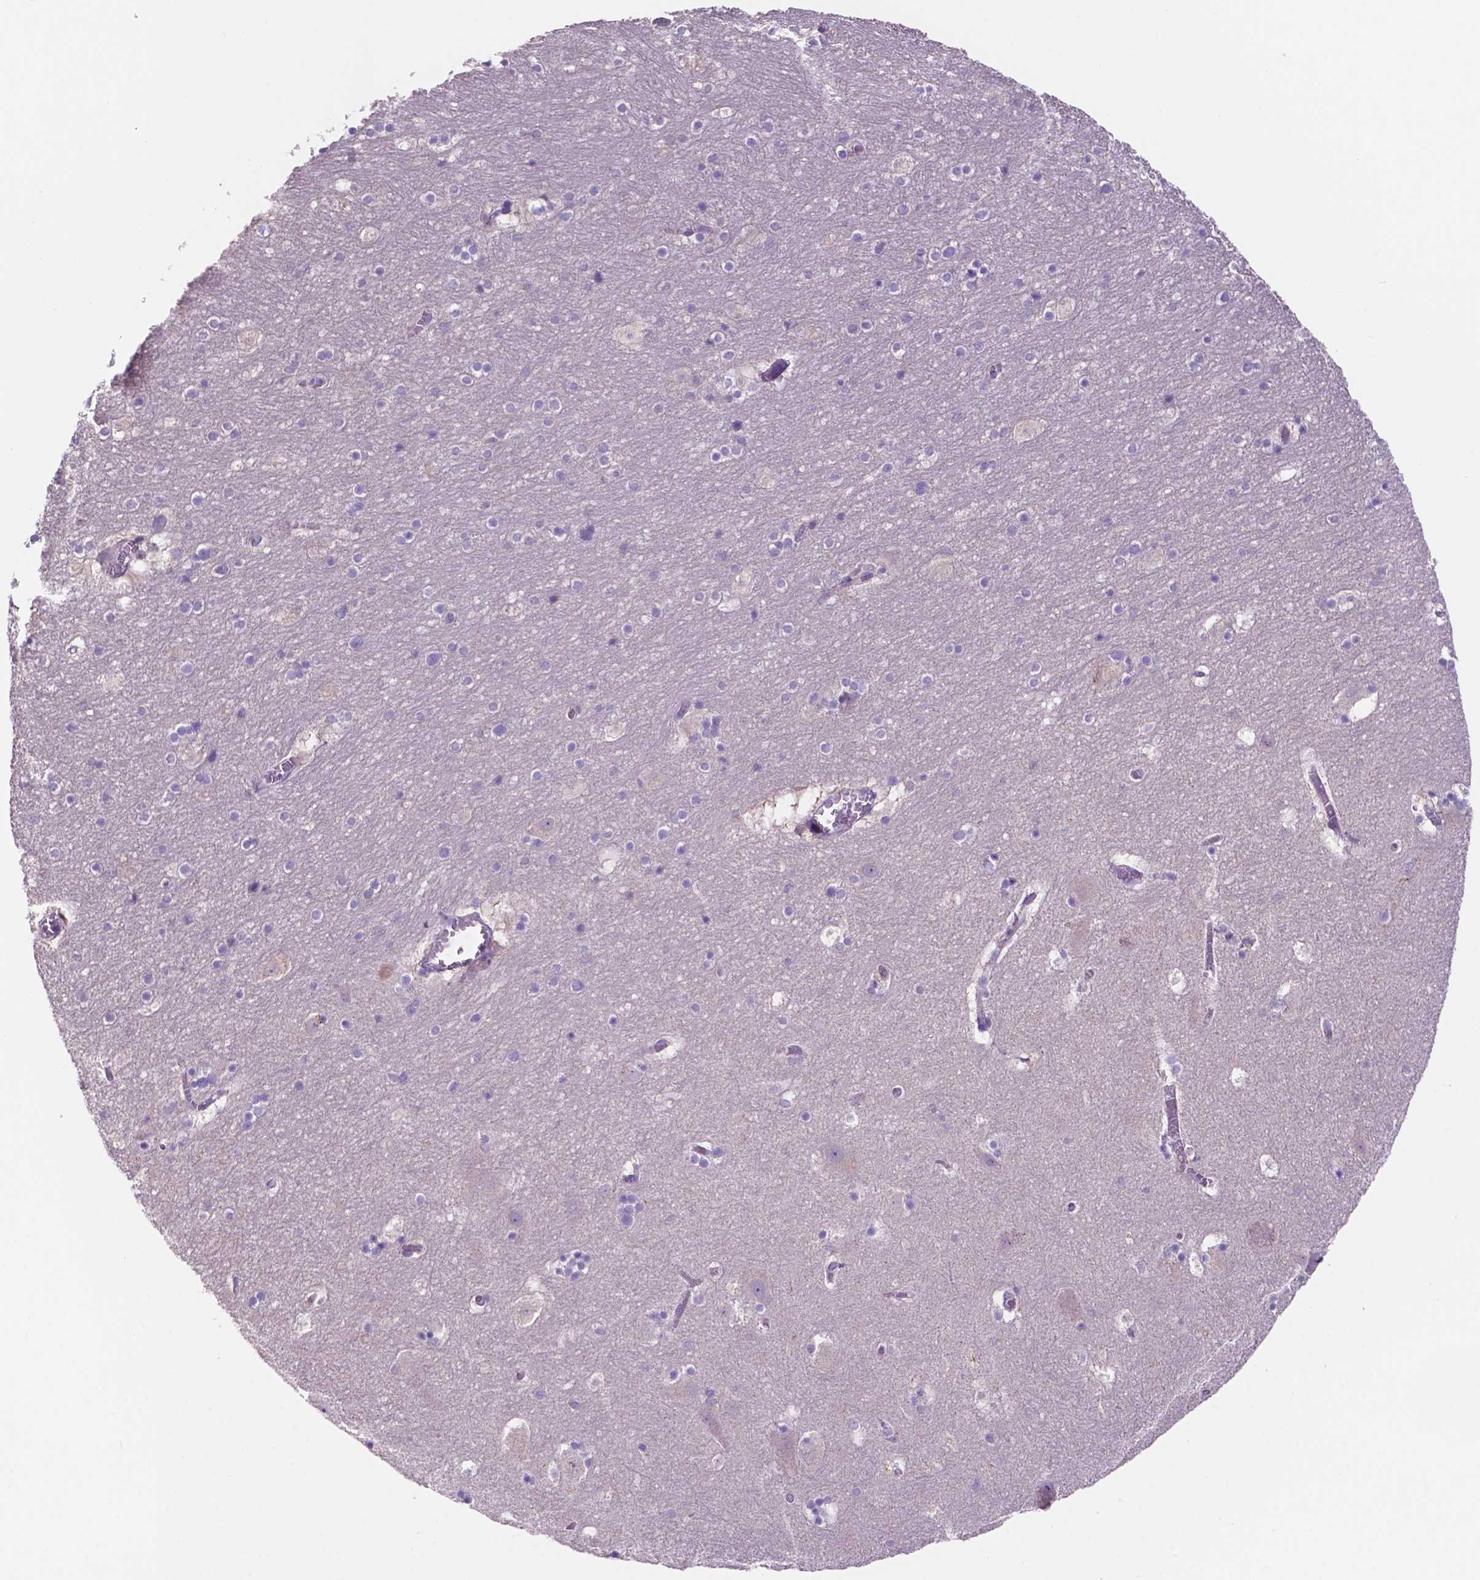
{"staining": {"intensity": "negative", "quantity": "none", "location": "none"}, "tissue": "hippocampus", "cell_type": "Glial cells", "image_type": "normal", "snomed": [{"axis": "morphology", "description": "Normal tissue, NOS"}, {"axis": "topography", "description": "Hippocampus"}], "caption": "Glial cells show no significant expression in normal hippocampus. The staining is performed using DAB brown chromogen with nuclei counter-stained in using hematoxylin.", "gene": "PRPS2", "patient": {"sex": "male", "age": 45}}